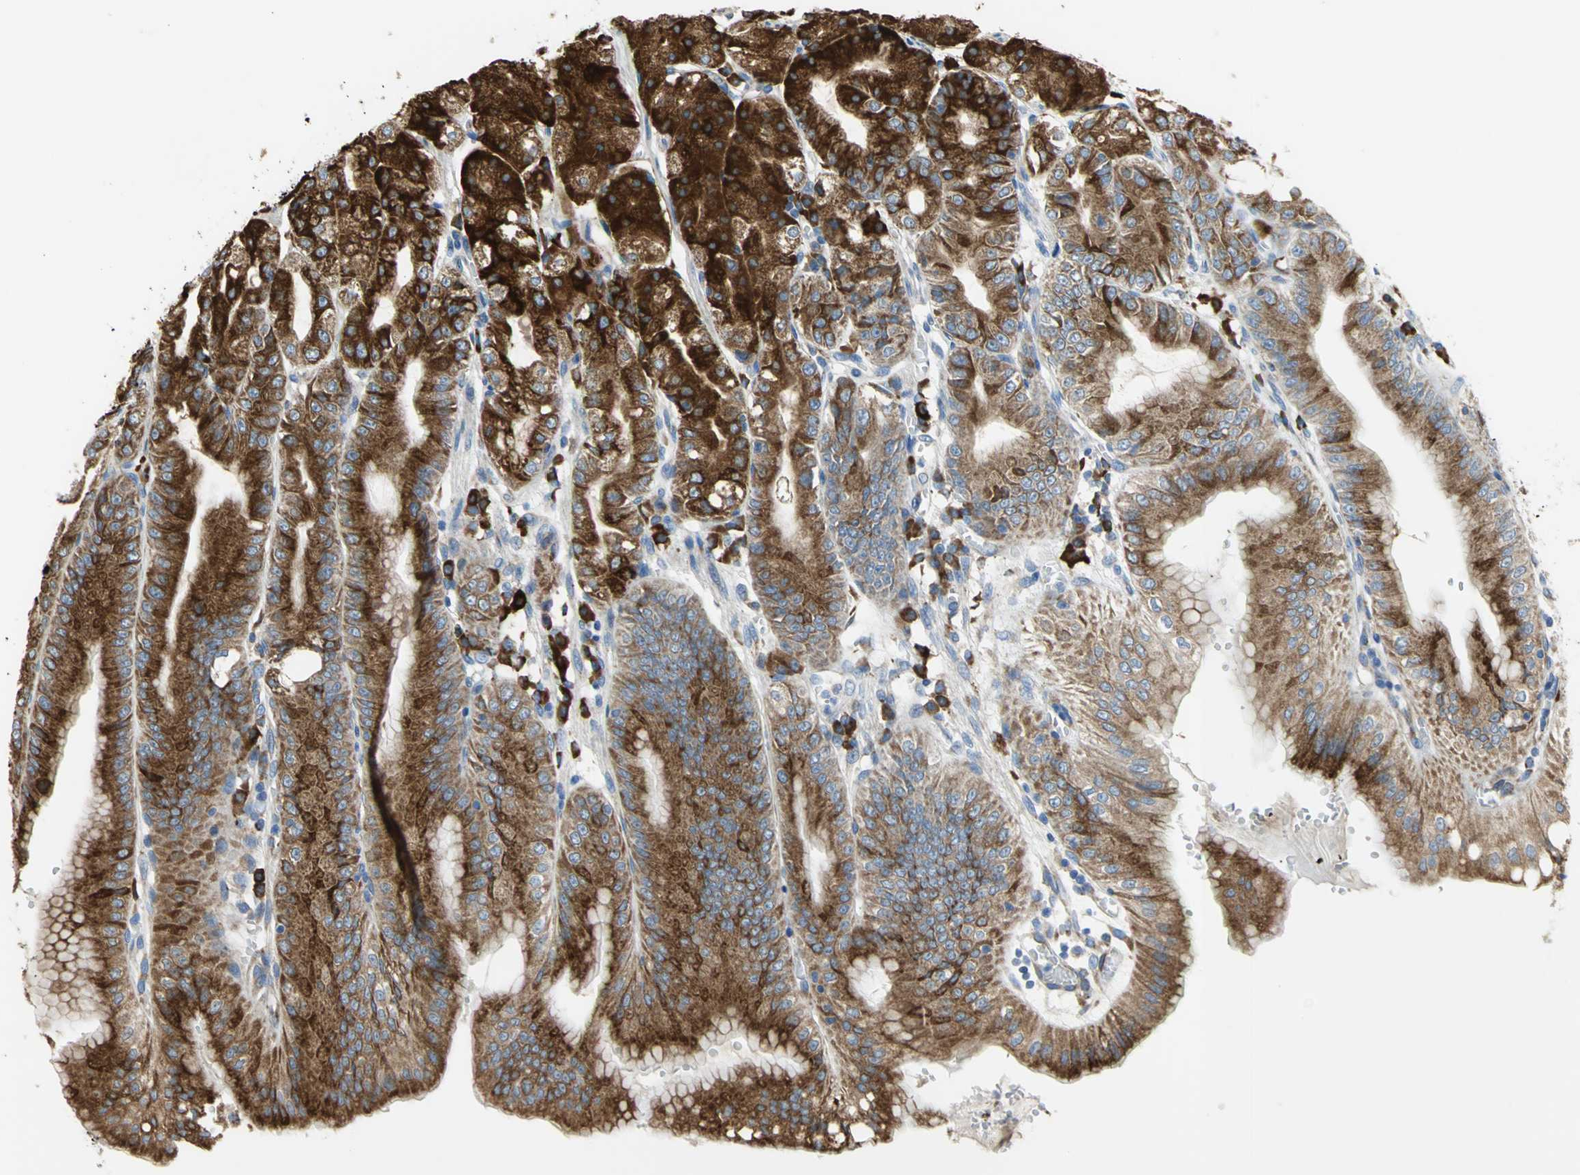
{"staining": {"intensity": "strong", "quantity": ">75%", "location": "cytoplasmic/membranous"}, "tissue": "stomach", "cell_type": "Glandular cells", "image_type": "normal", "snomed": [{"axis": "morphology", "description": "Normal tissue, NOS"}, {"axis": "topography", "description": "Stomach, lower"}], "caption": "IHC micrograph of unremarkable stomach: stomach stained using IHC reveals high levels of strong protein expression localized specifically in the cytoplasmic/membranous of glandular cells, appearing as a cytoplasmic/membranous brown color.", "gene": "TULP4", "patient": {"sex": "male", "age": 71}}